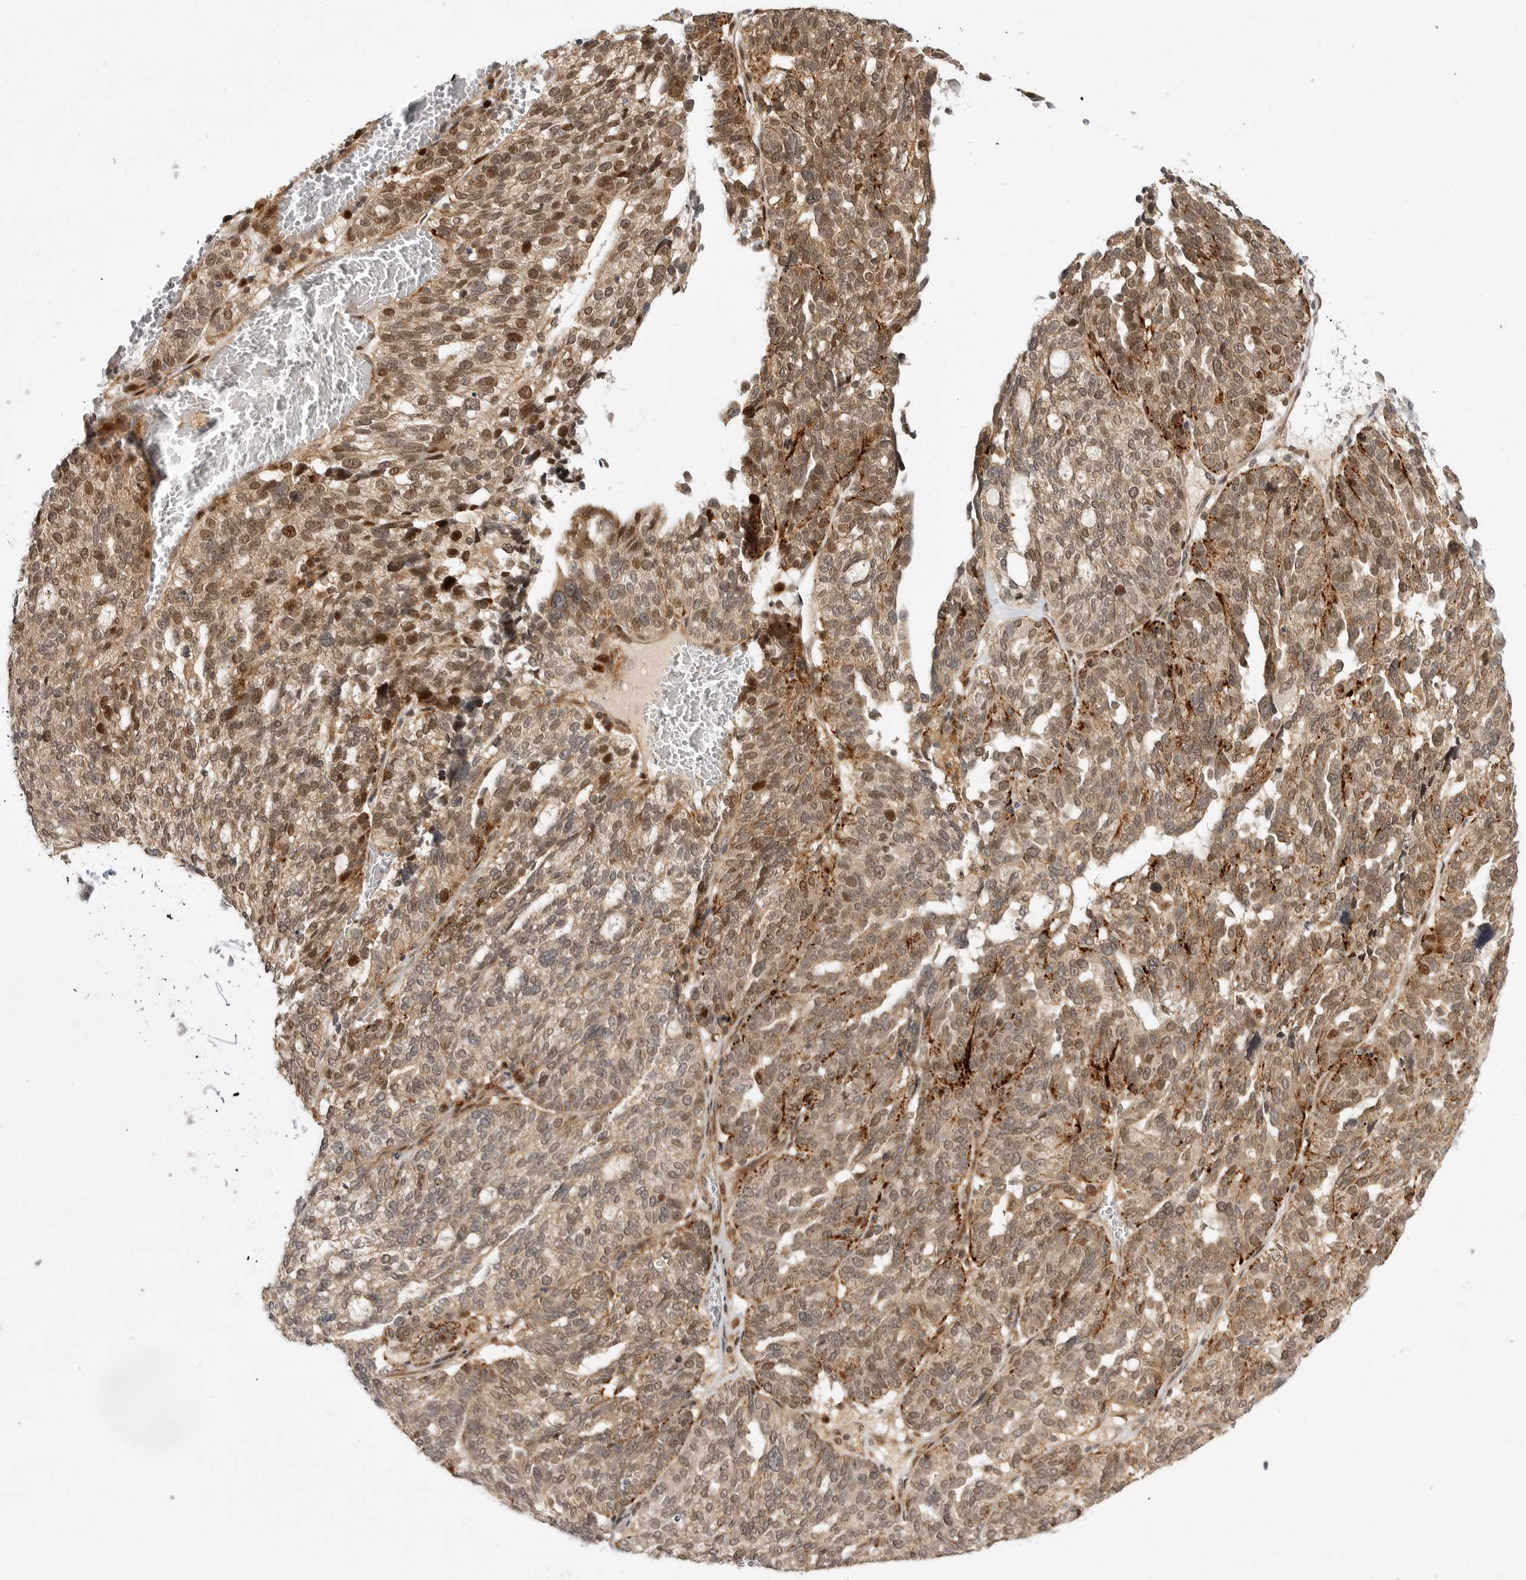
{"staining": {"intensity": "moderate", "quantity": ">75%", "location": "cytoplasmic/membranous,nuclear"}, "tissue": "ovarian cancer", "cell_type": "Tumor cells", "image_type": "cancer", "snomed": [{"axis": "morphology", "description": "Cystadenocarcinoma, serous, NOS"}, {"axis": "topography", "description": "Ovary"}], "caption": "High-power microscopy captured an immunohistochemistry micrograph of ovarian cancer (serous cystadenocarcinoma), revealing moderate cytoplasmic/membranous and nuclear staining in about >75% of tumor cells.", "gene": "CSNK1G3", "patient": {"sex": "female", "age": 59}}